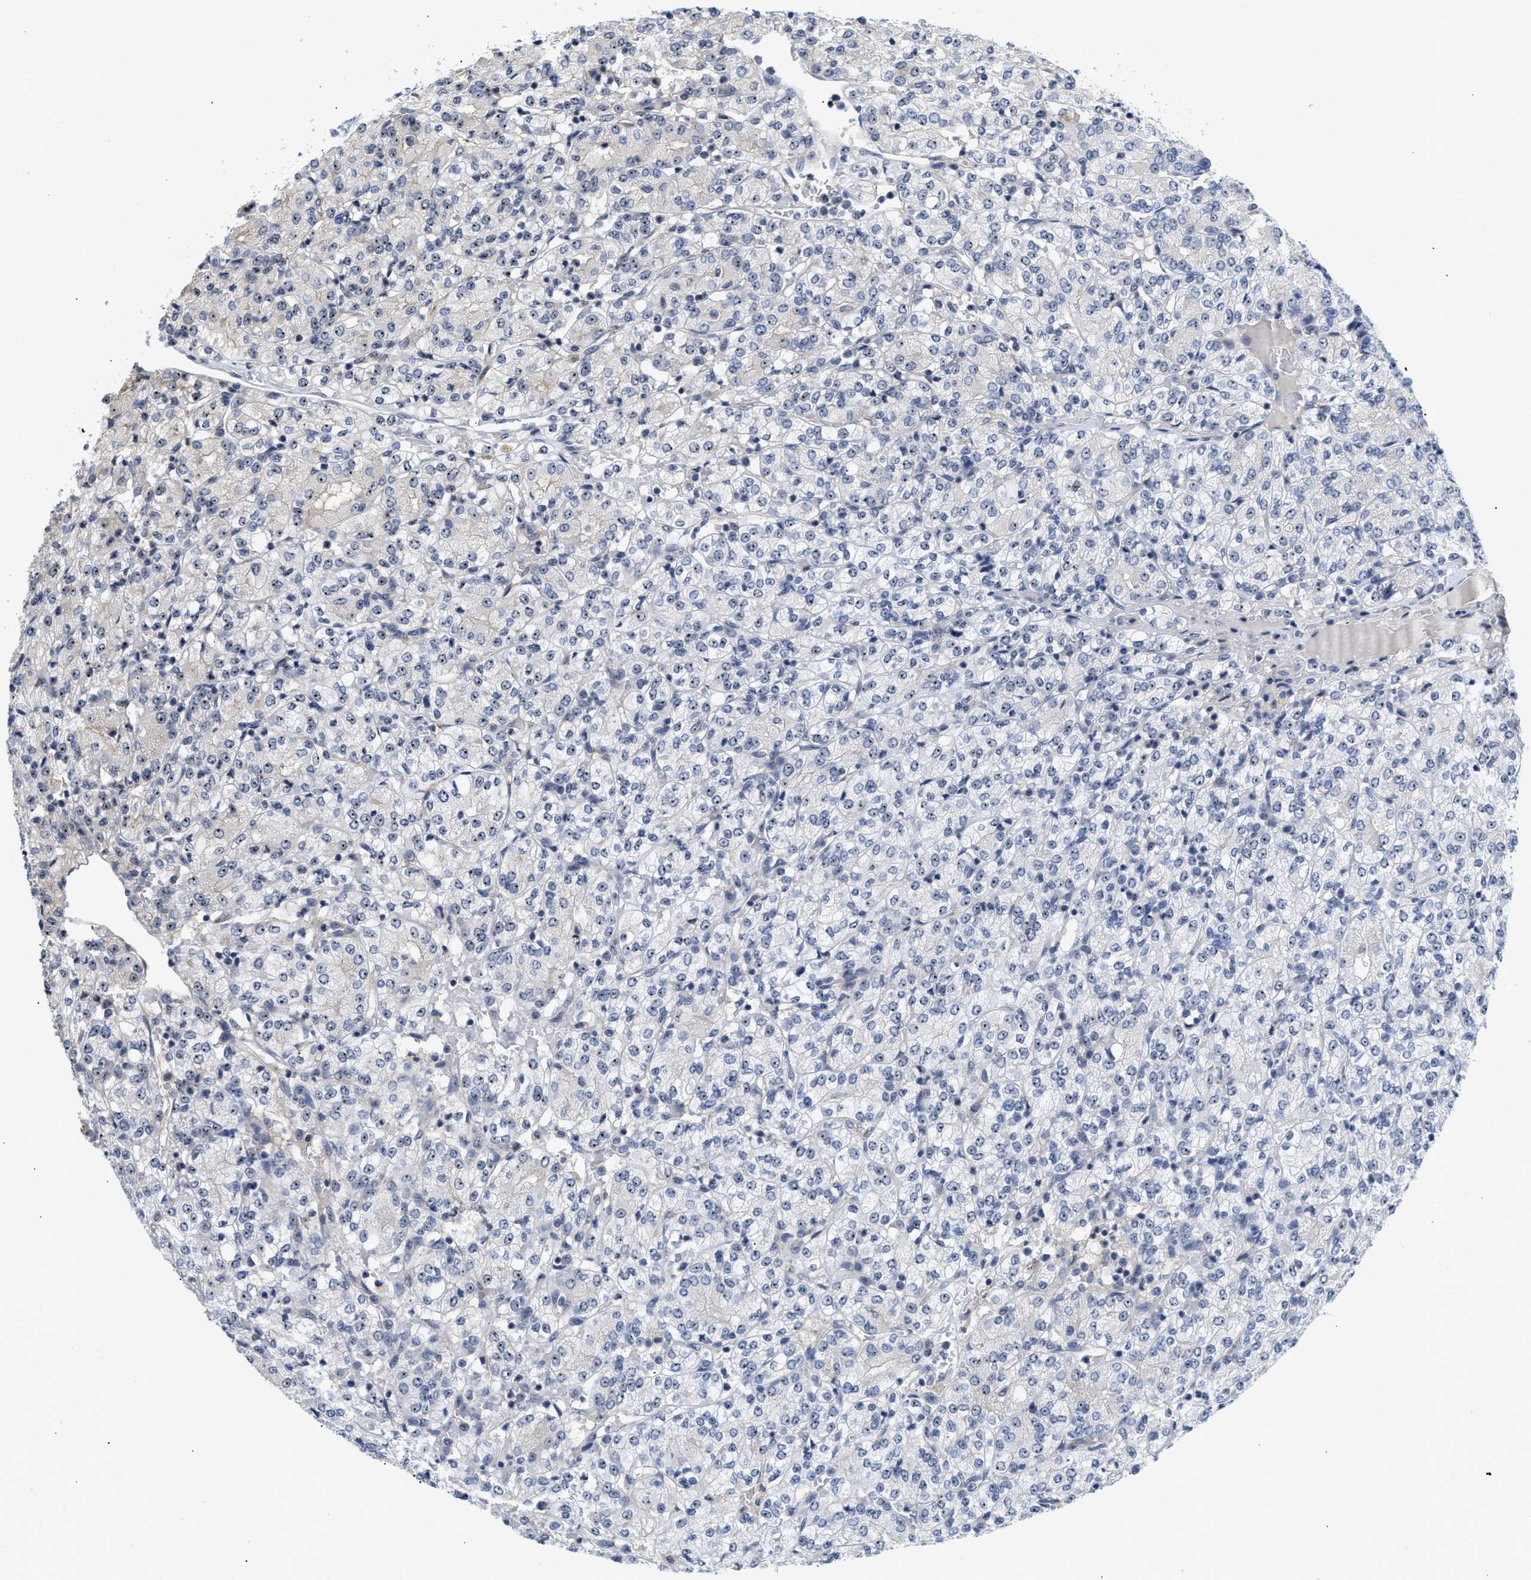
{"staining": {"intensity": "moderate", "quantity": "25%-75%", "location": "nuclear"}, "tissue": "renal cancer", "cell_type": "Tumor cells", "image_type": "cancer", "snomed": [{"axis": "morphology", "description": "Adenocarcinoma, NOS"}, {"axis": "topography", "description": "Kidney"}], "caption": "Moderate nuclear positivity is seen in about 25%-75% of tumor cells in renal adenocarcinoma.", "gene": "NOP58", "patient": {"sex": "male", "age": 77}}